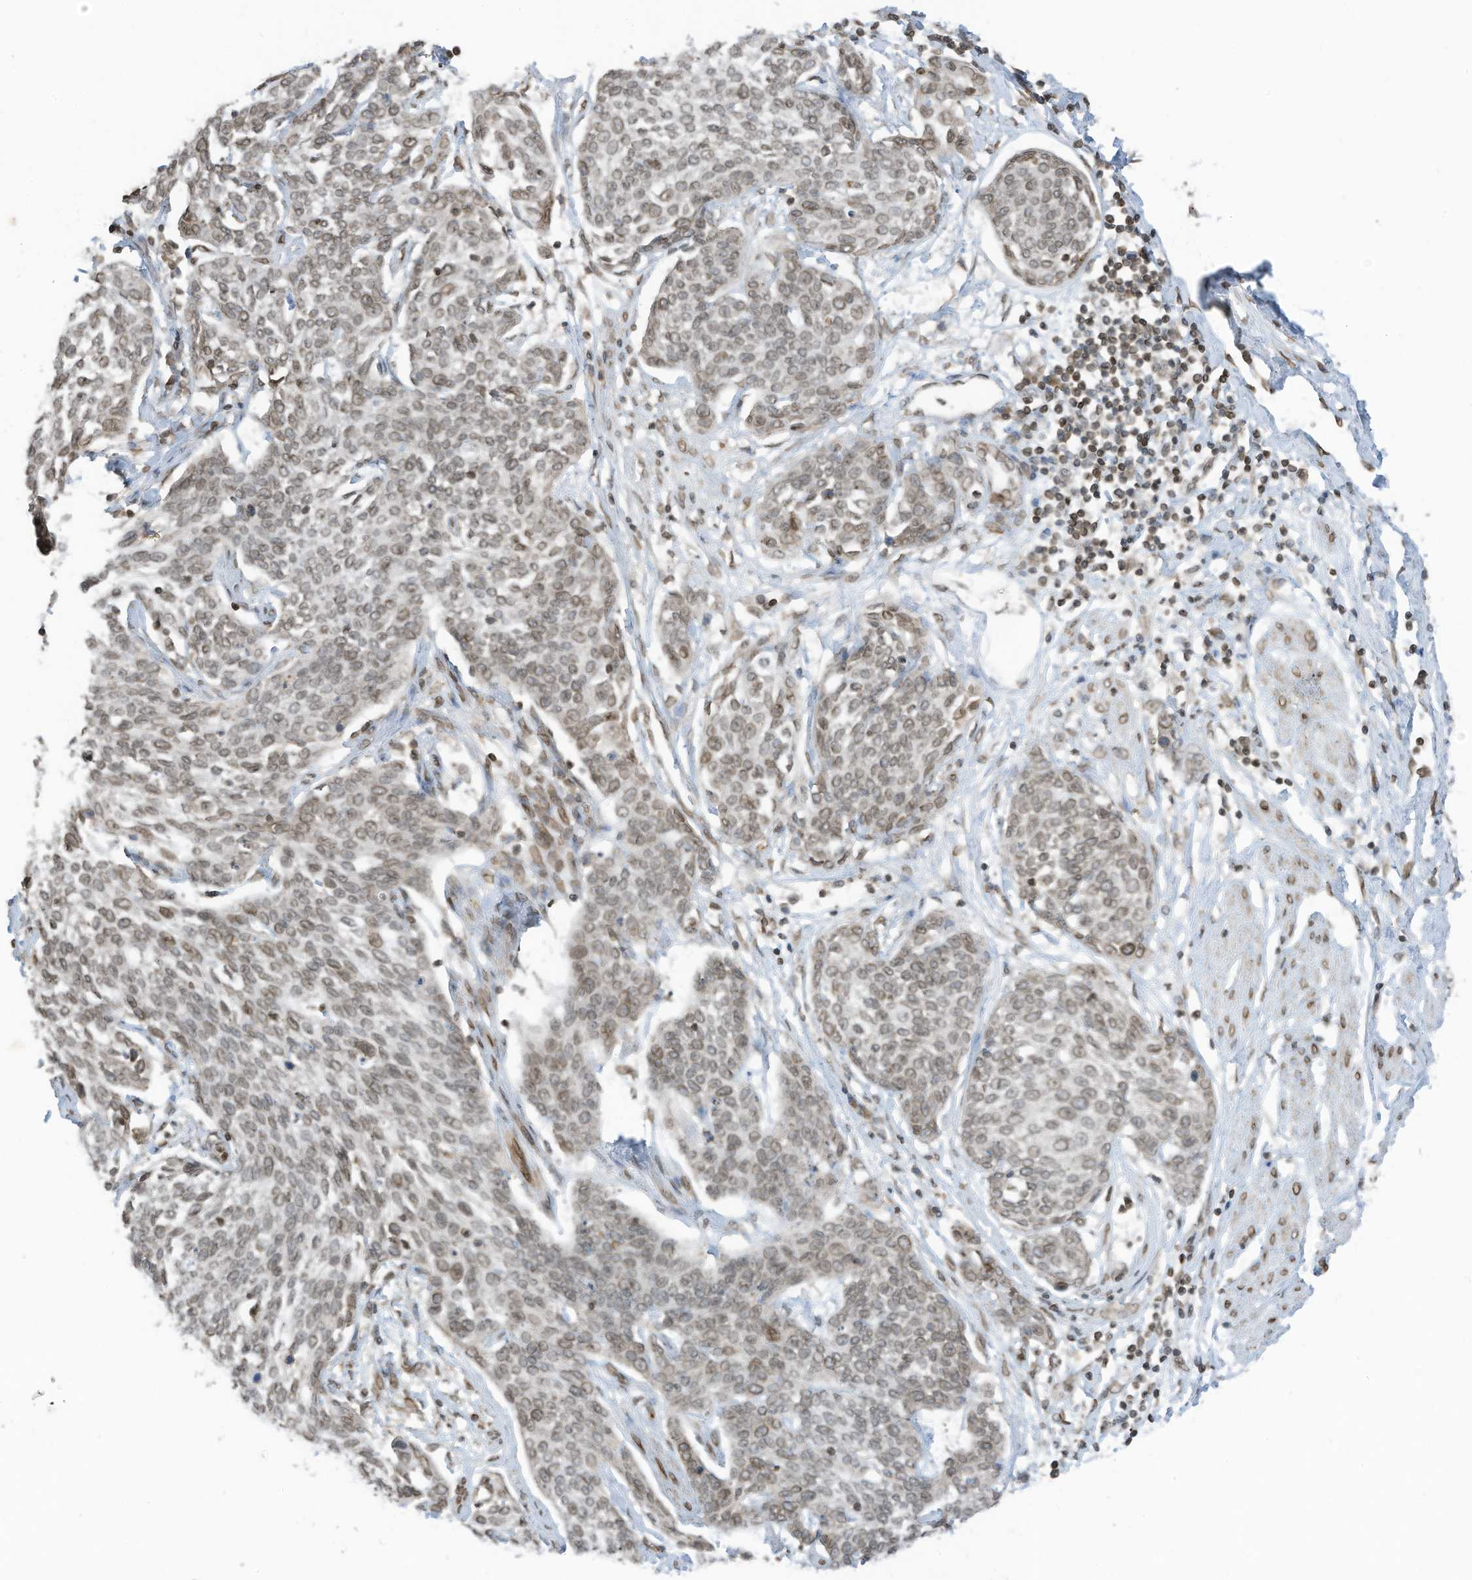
{"staining": {"intensity": "moderate", "quantity": "25%-75%", "location": "cytoplasmic/membranous,nuclear"}, "tissue": "cervical cancer", "cell_type": "Tumor cells", "image_type": "cancer", "snomed": [{"axis": "morphology", "description": "Squamous cell carcinoma, NOS"}, {"axis": "topography", "description": "Cervix"}], "caption": "Cervical cancer stained with a protein marker displays moderate staining in tumor cells.", "gene": "RABL3", "patient": {"sex": "female", "age": 34}}